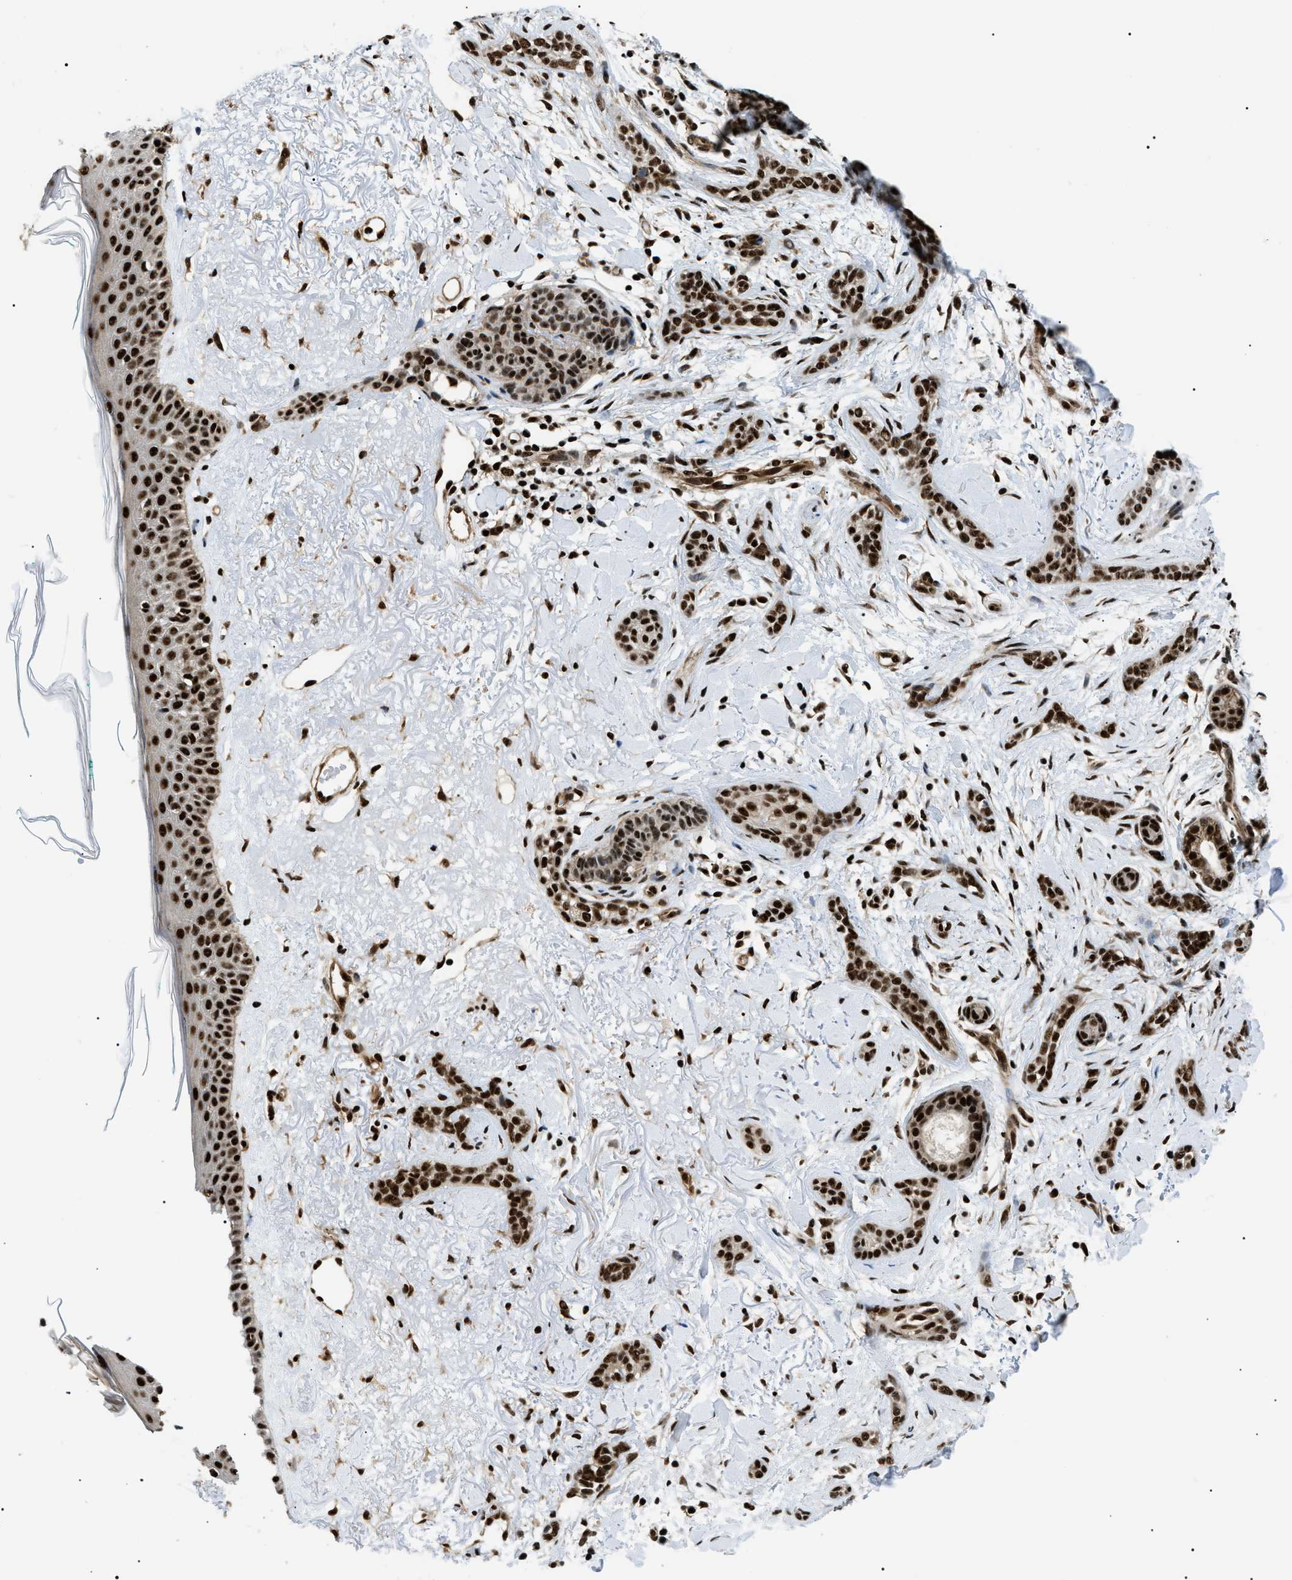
{"staining": {"intensity": "strong", "quantity": ">75%", "location": "nuclear"}, "tissue": "skin cancer", "cell_type": "Tumor cells", "image_type": "cancer", "snomed": [{"axis": "morphology", "description": "Basal cell carcinoma"}, {"axis": "morphology", "description": "Adnexal tumor, benign"}, {"axis": "topography", "description": "Skin"}], "caption": "Skin benign adnexal tumor stained with immunohistochemistry (IHC) shows strong nuclear expression in approximately >75% of tumor cells. (Stains: DAB in brown, nuclei in blue, Microscopy: brightfield microscopy at high magnification).", "gene": "CWC25", "patient": {"sex": "female", "age": 42}}